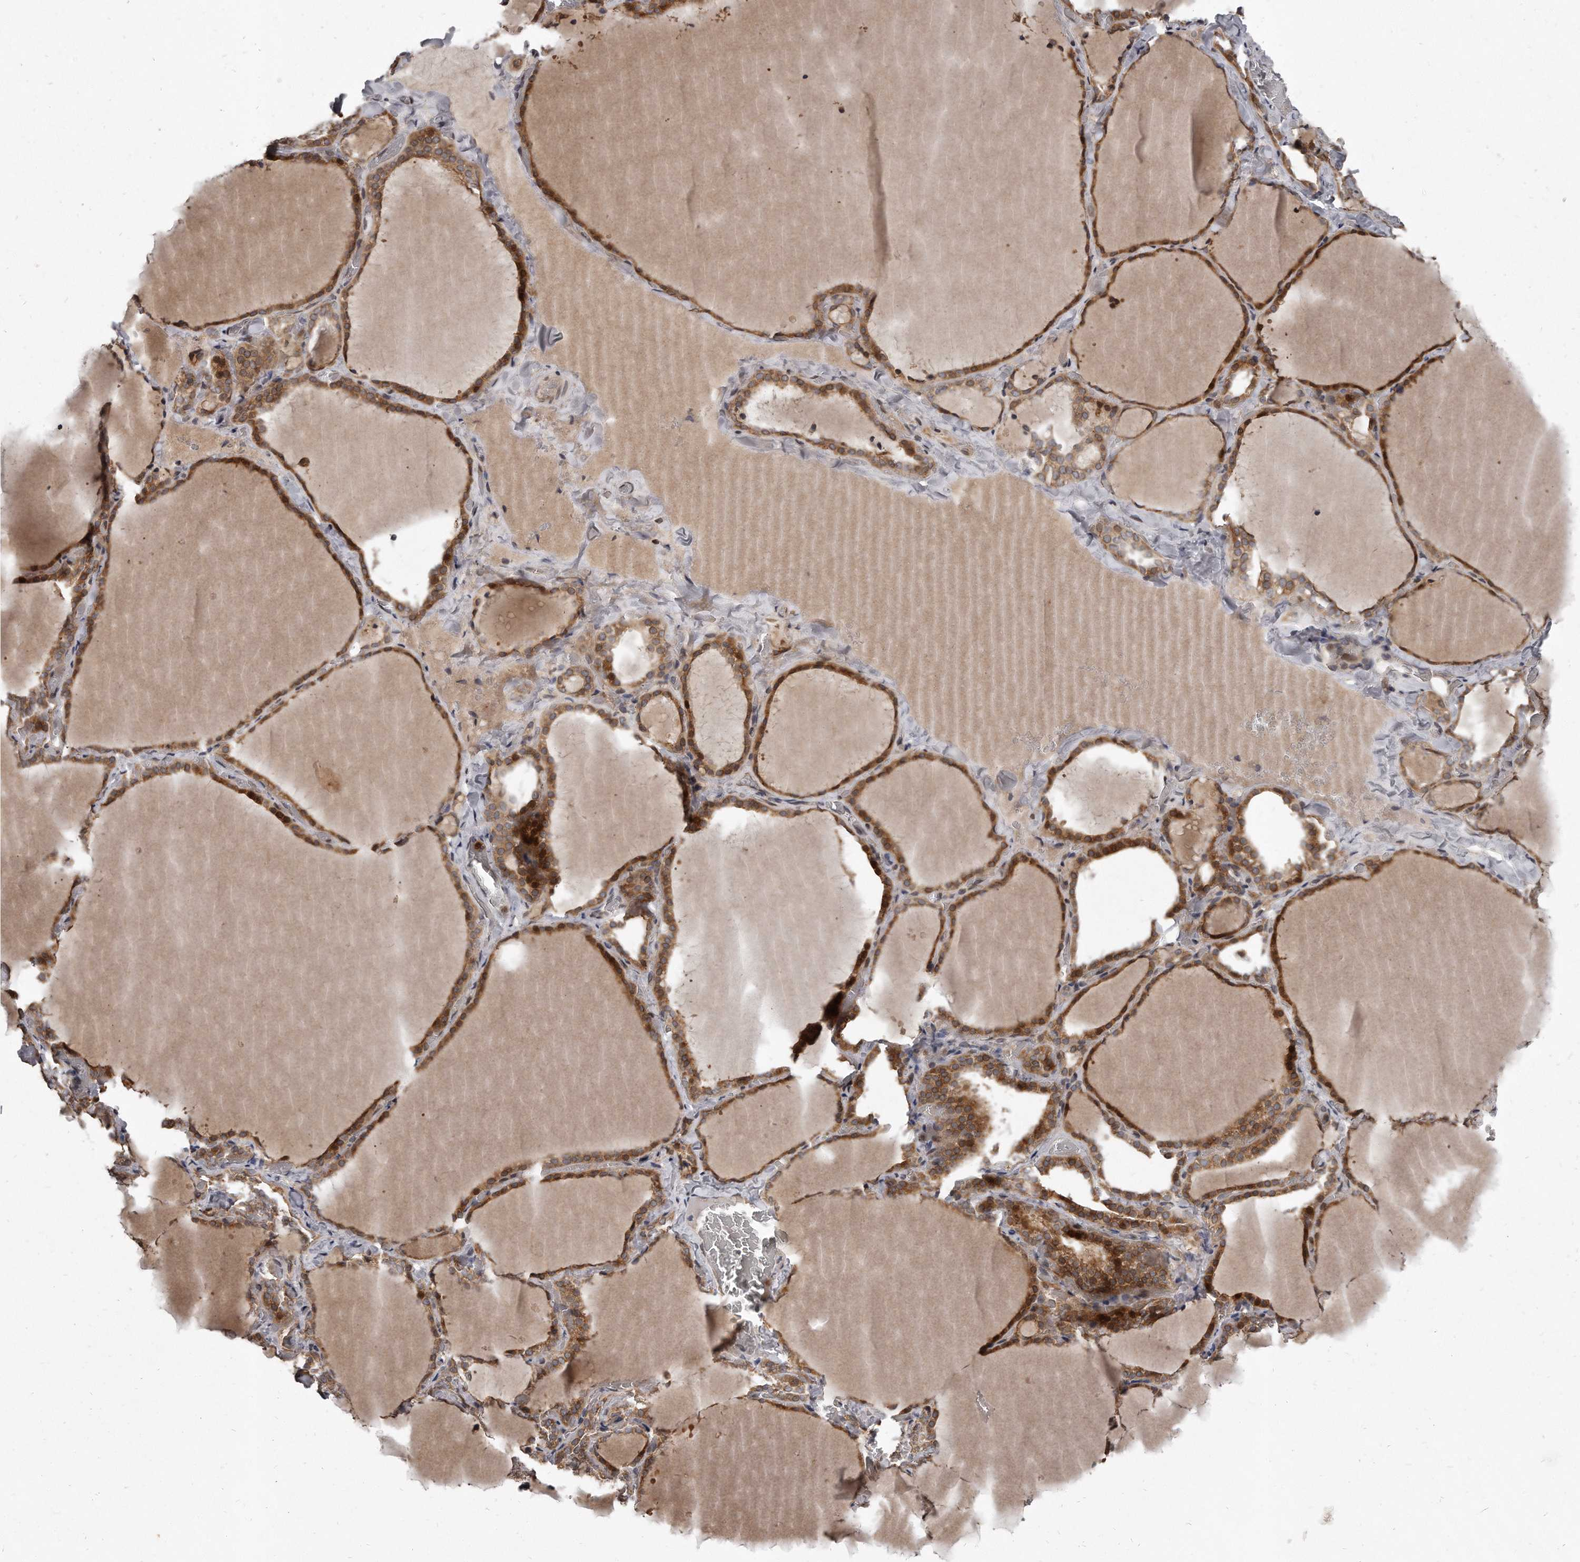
{"staining": {"intensity": "moderate", "quantity": ">75%", "location": "cytoplasmic/membranous"}, "tissue": "thyroid gland", "cell_type": "Glandular cells", "image_type": "normal", "snomed": [{"axis": "morphology", "description": "Normal tissue, NOS"}, {"axis": "topography", "description": "Thyroid gland"}], "caption": "Protein expression by immunohistochemistry (IHC) reveals moderate cytoplasmic/membranous expression in approximately >75% of glandular cells in benign thyroid gland.", "gene": "GCH1", "patient": {"sex": "female", "age": 22}}